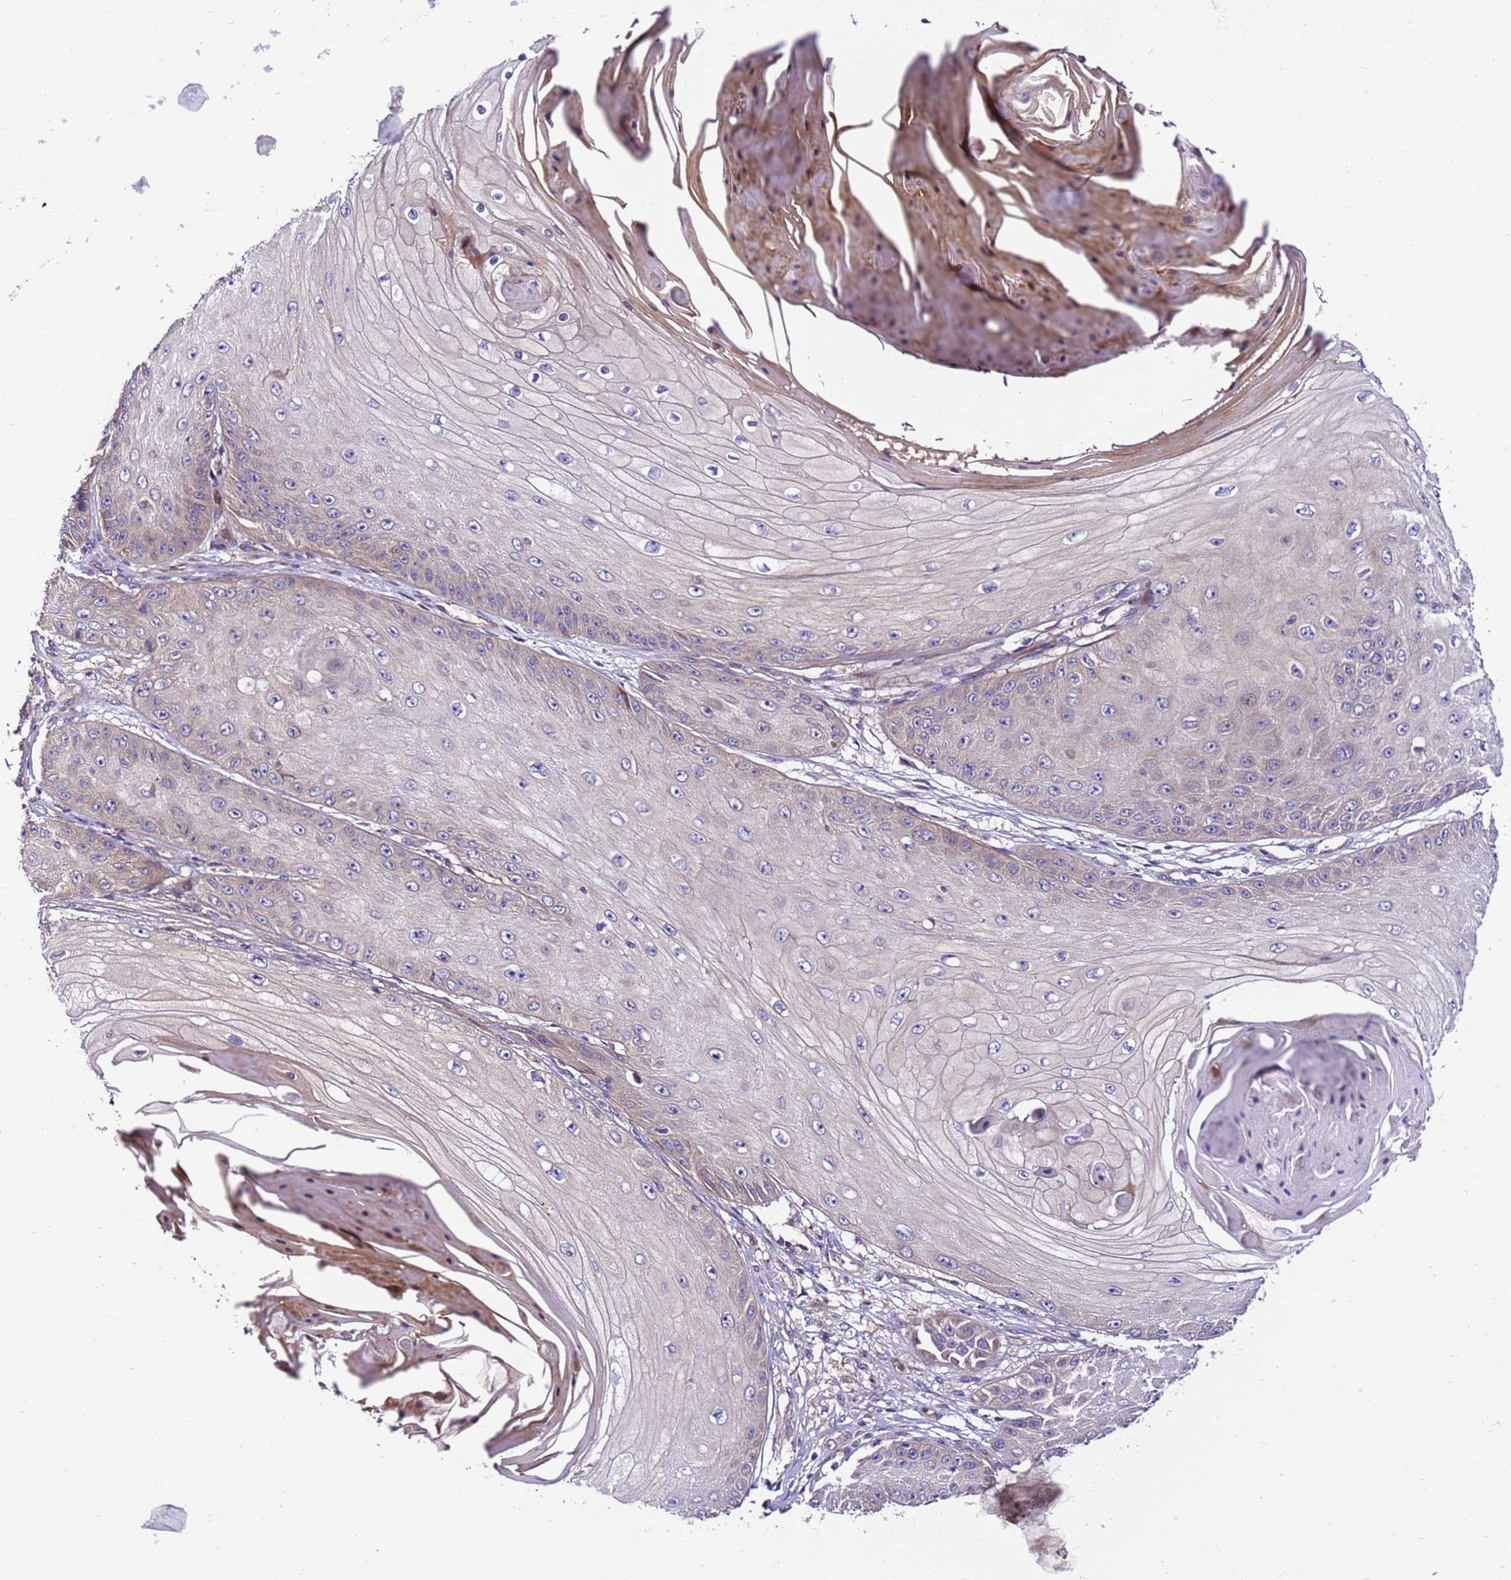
{"staining": {"intensity": "negative", "quantity": "none", "location": "none"}, "tissue": "skin cancer", "cell_type": "Tumor cells", "image_type": "cancer", "snomed": [{"axis": "morphology", "description": "Squamous cell carcinoma, NOS"}, {"axis": "topography", "description": "Skin"}], "caption": "Photomicrograph shows no significant protein staining in tumor cells of skin squamous cell carcinoma.", "gene": "ZNF417", "patient": {"sex": "male", "age": 70}}